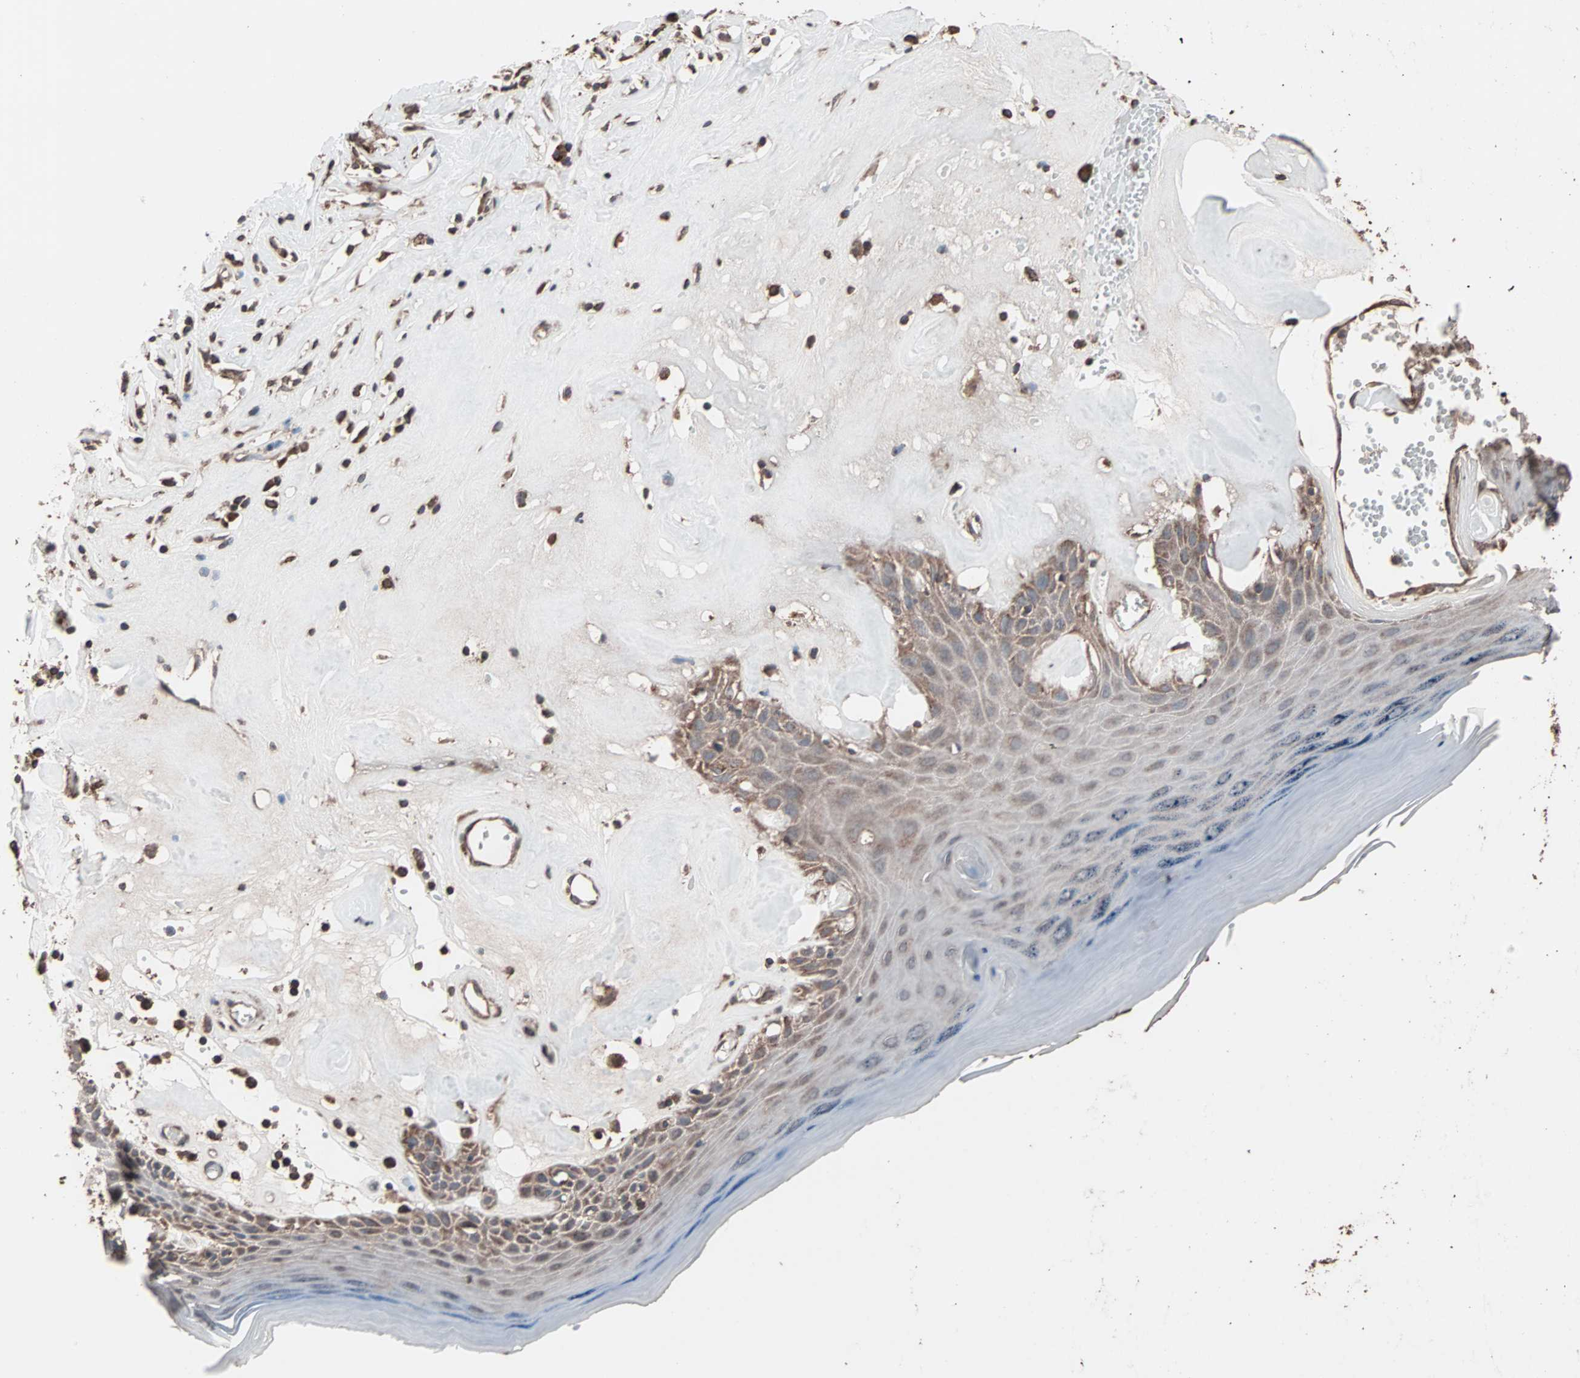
{"staining": {"intensity": "moderate", "quantity": ">75%", "location": "cytoplasmic/membranous"}, "tissue": "skin", "cell_type": "Epidermal cells", "image_type": "normal", "snomed": [{"axis": "morphology", "description": "Normal tissue, NOS"}, {"axis": "morphology", "description": "Inflammation, NOS"}, {"axis": "topography", "description": "Vulva"}], "caption": "Normal skin was stained to show a protein in brown. There is medium levels of moderate cytoplasmic/membranous staining in about >75% of epidermal cells. Nuclei are stained in blue.", "gene": "MRPL2", "patient": {"sex": "female", "age": 84}}